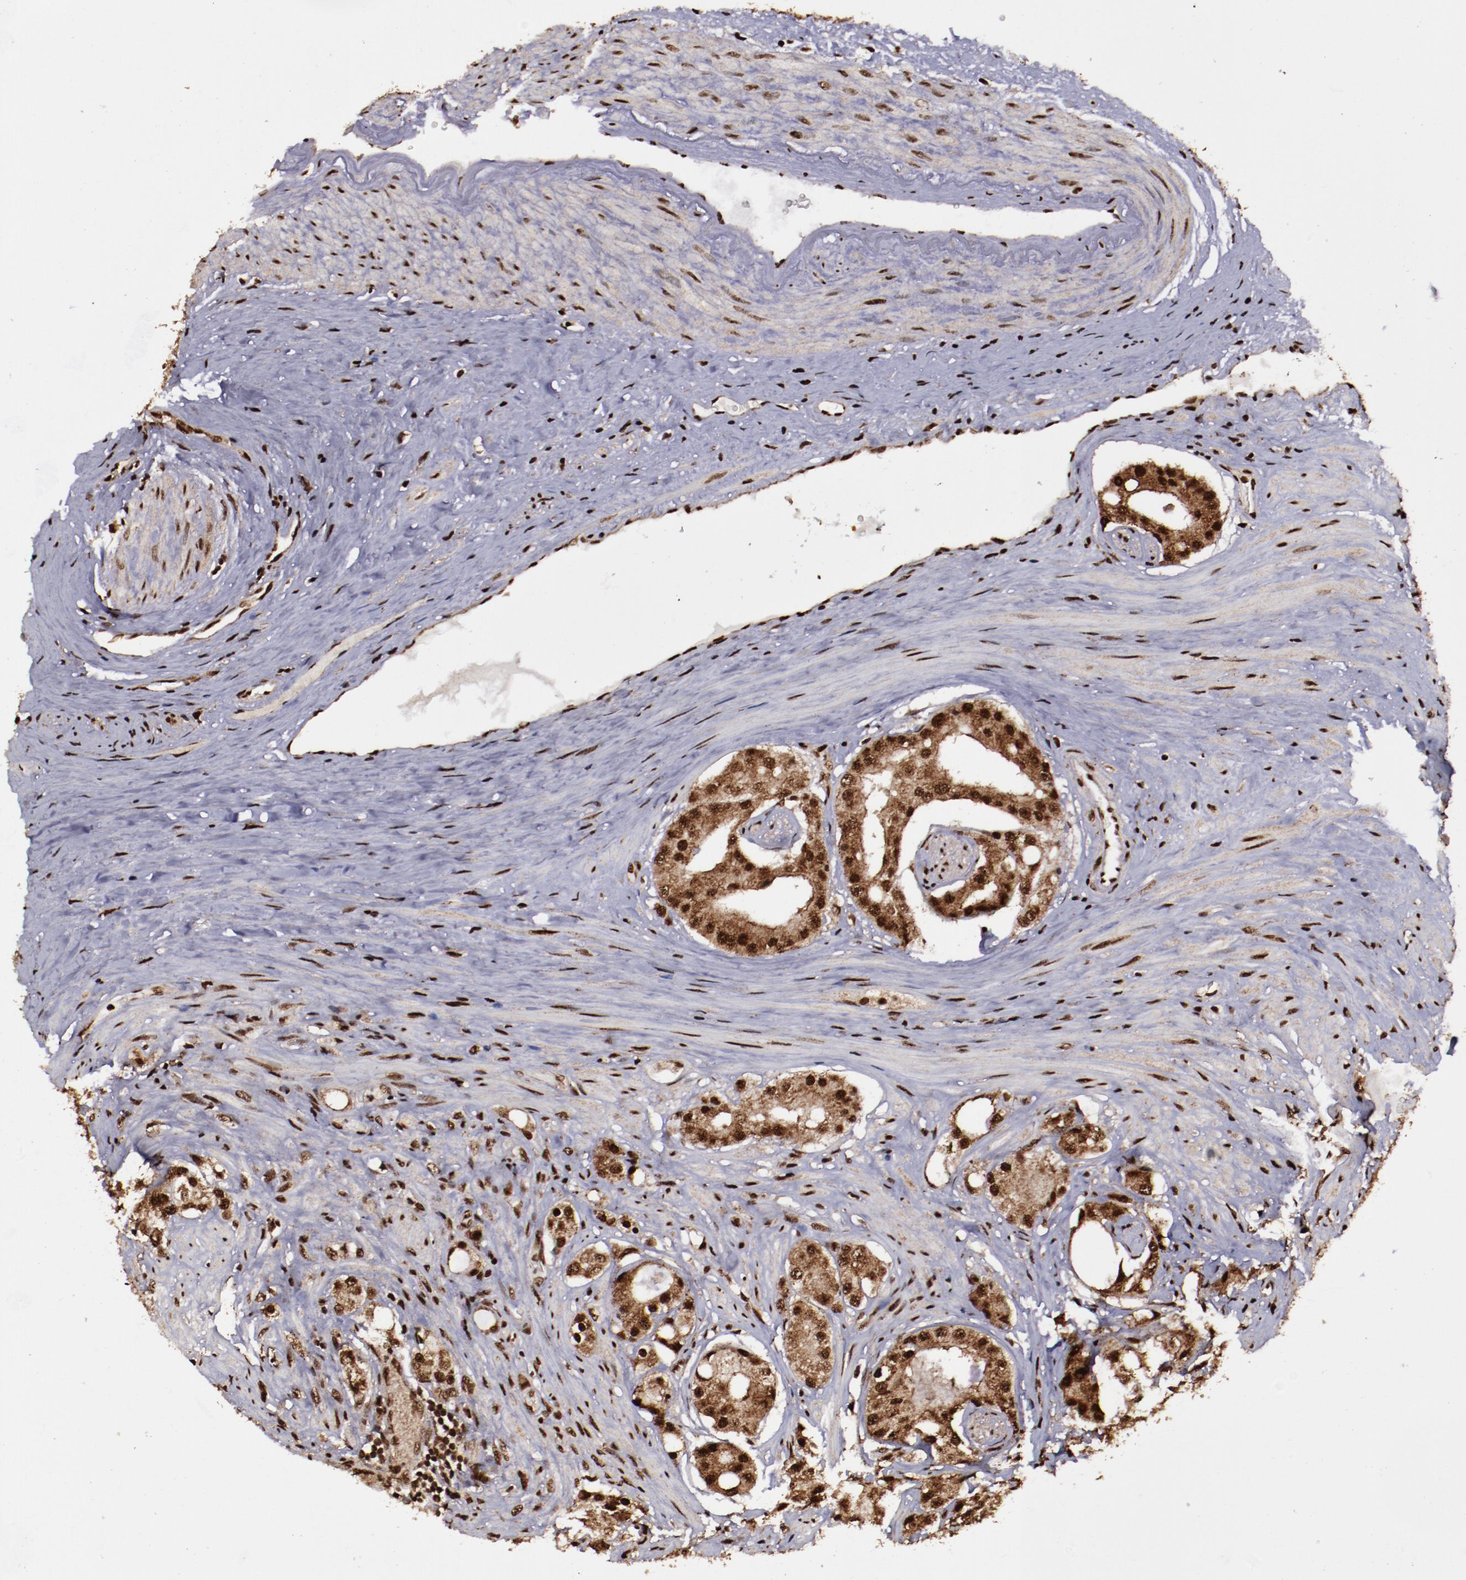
{"staining": {"intensity": "moderate", "quantity": ">75%", "location": "cytoplasmic/membranous,nuclear"}, "tissue": "prostate cancer", "cell_type": "Tumor cells", "image_type": "cancer", "snomed": [{"axis": "morphology", "description": "Adenocarcinoma, High grade"}, {"axis": "topography", "description": "Prostate"}], "caption": "Protein expression analysis of adenocarcinoma (high-grade) (prostate) shows moderate cytoplasmic/membranous and nuclear staining in about >75% of tumor cells.", "gene": "SNW1", "patient": {"sex": "male", "age": 68}}